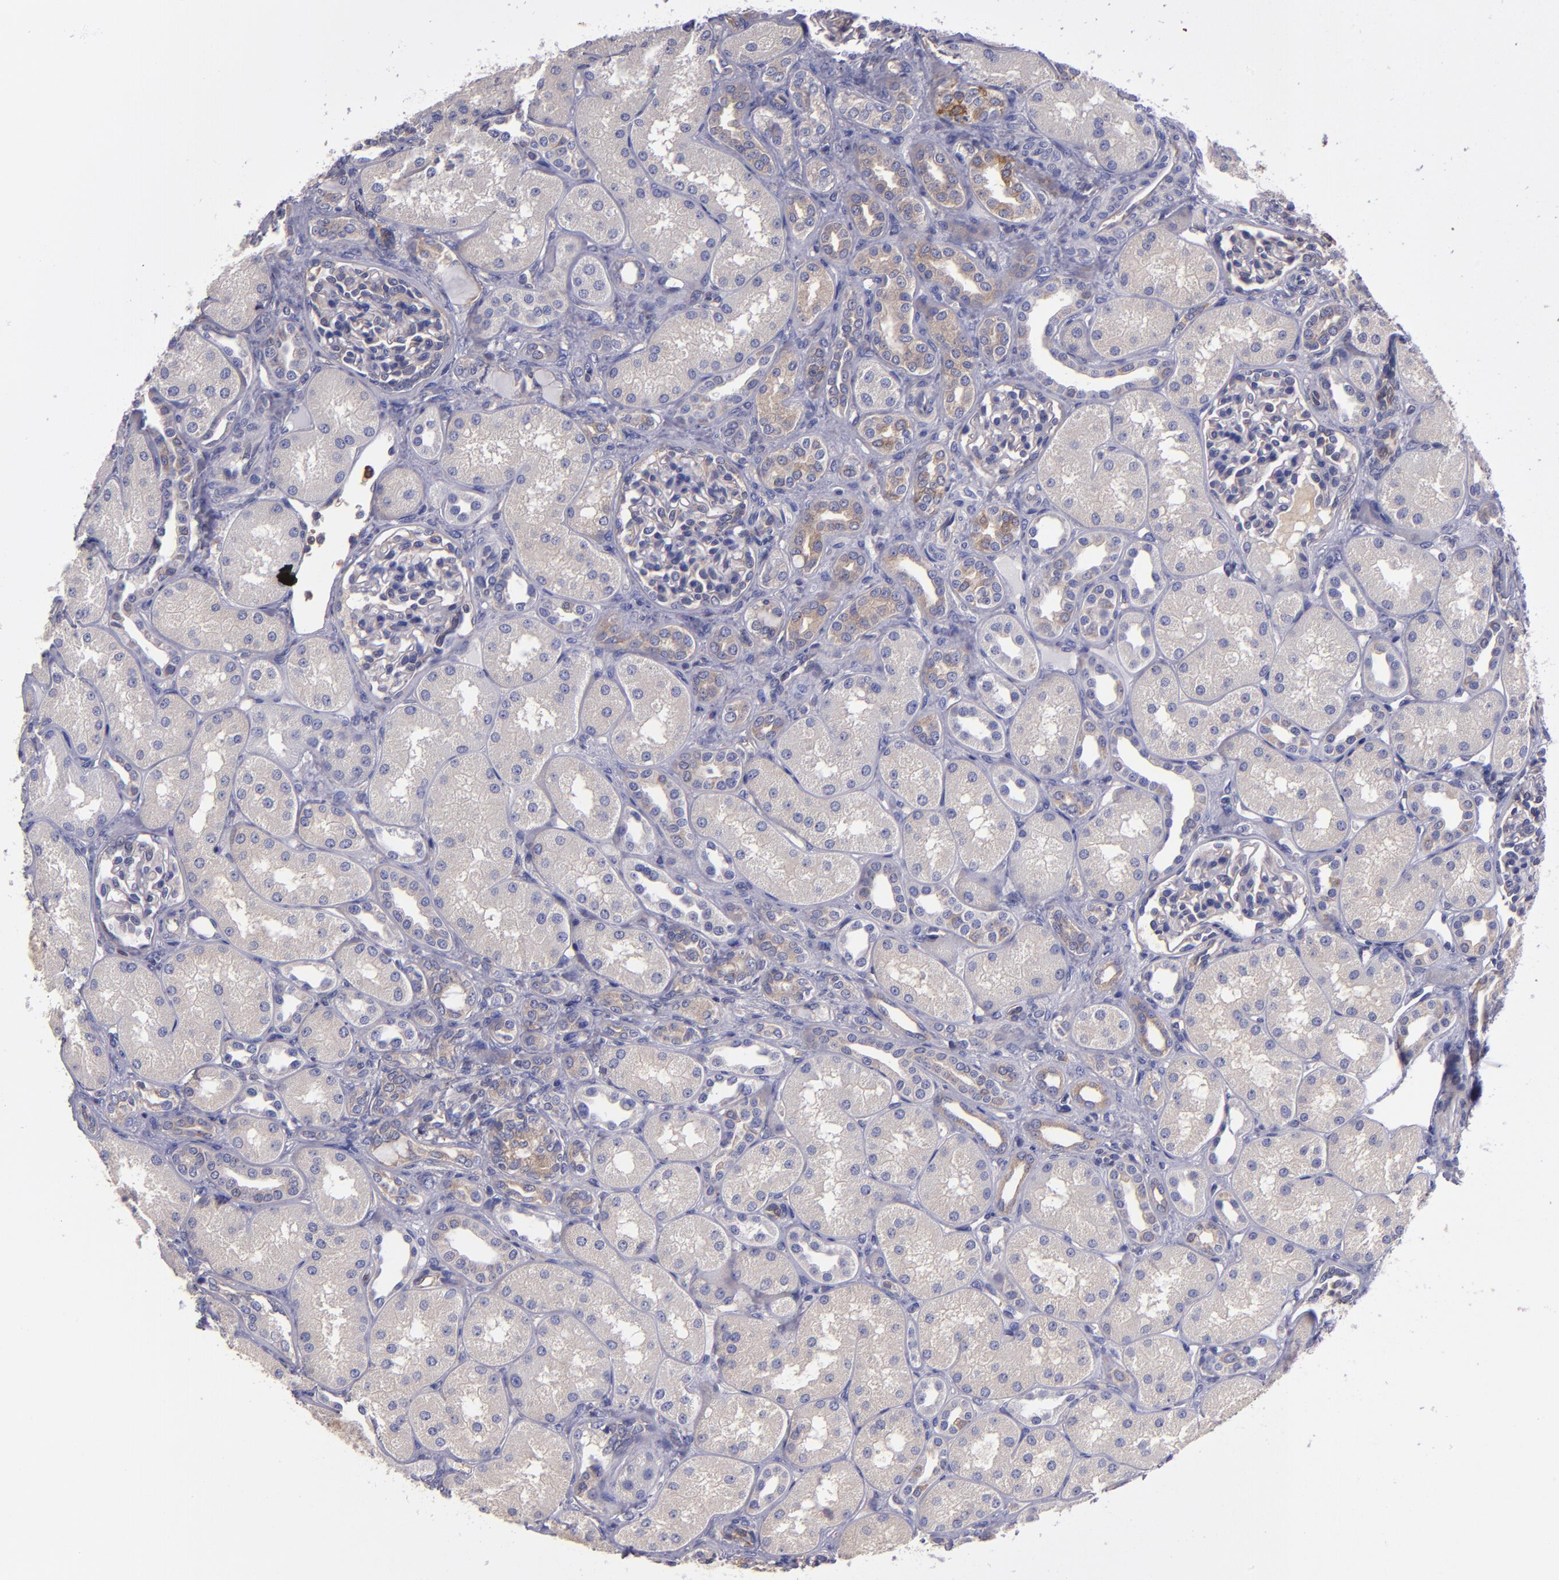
{"staining": {"intensity": "weak", "quantity": "25%-75%", "location": "cytoplasmic/membranous"}, "tissue": "kidney", "cell_type": "Cells in glomeruli", "image_type": "normal", "snomed": [{"axis": "morphology", "description": "Normal tissue, NOS"}, {"axis": "topography", "description": "Kidney"}], "caption": "Benign kidney demonstrates weak cytoplasmic/membranous staining in about 25%-75% of cells in glomeruli, visualized by immunohistochemistry.", "gene": "CARS1", "patient": {"sex": "male", "age": 7}}